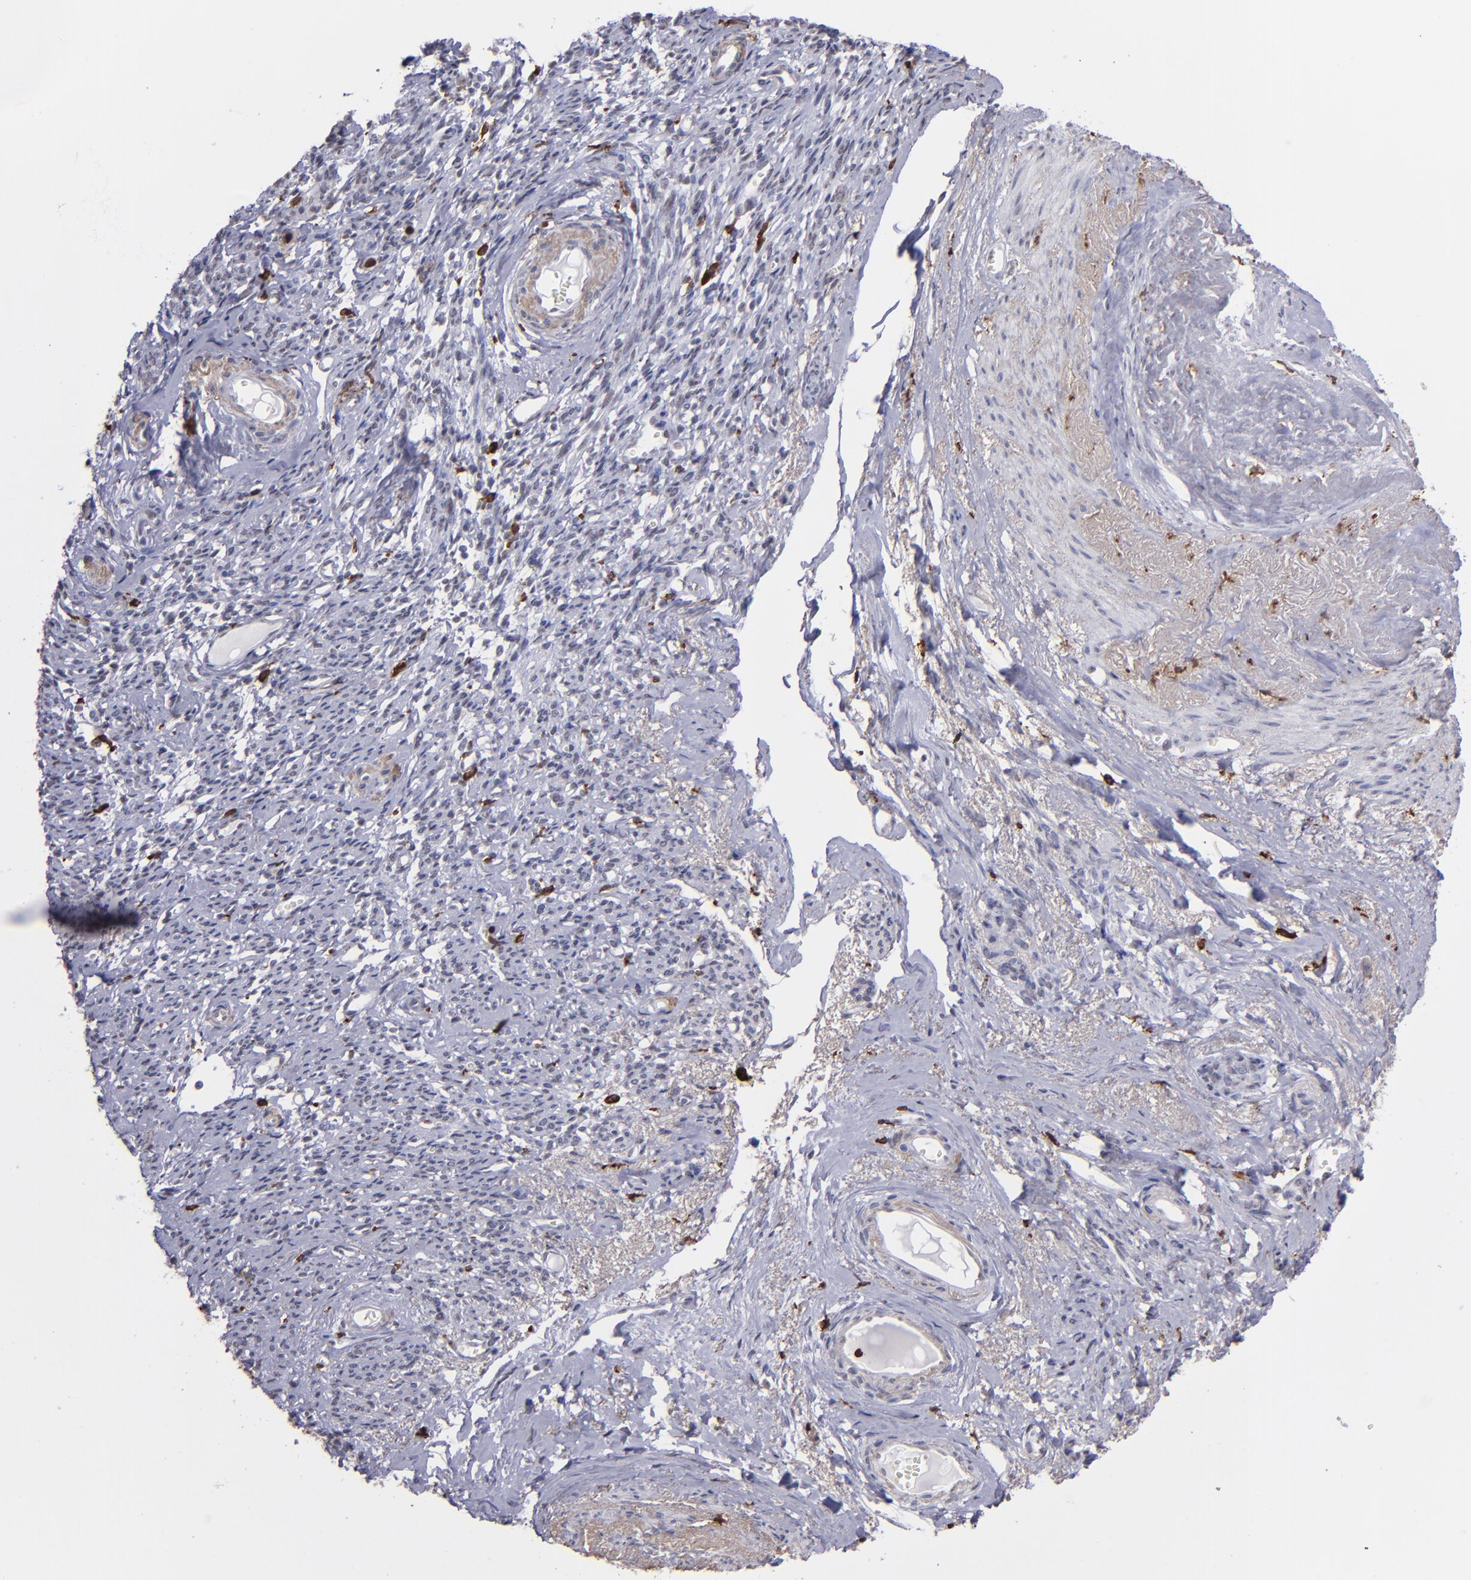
{"staining": {"intensity": "negative", "quantity": "none", "location": "none"}, "tissue": "endometrial cancer", "cell_type": "Tumor cells", "image_type": "cancer", "snomed": [{"axis": "morphology", "description": "Adenocarcinoma, NOS"}, {"axis": "topography", "description": "Endometrium"}], "caption": "A histopathology image of endometrial cancer stained for a protein reveals no brown staining in tumor cells. The staining is performed using DAB (3,3'-diaminobenzidine) brown chromogen with nuclei counter-stained in using hematoxylin.", "gene": "NCF2", "patient": {"sex": "female", "age": 75}}